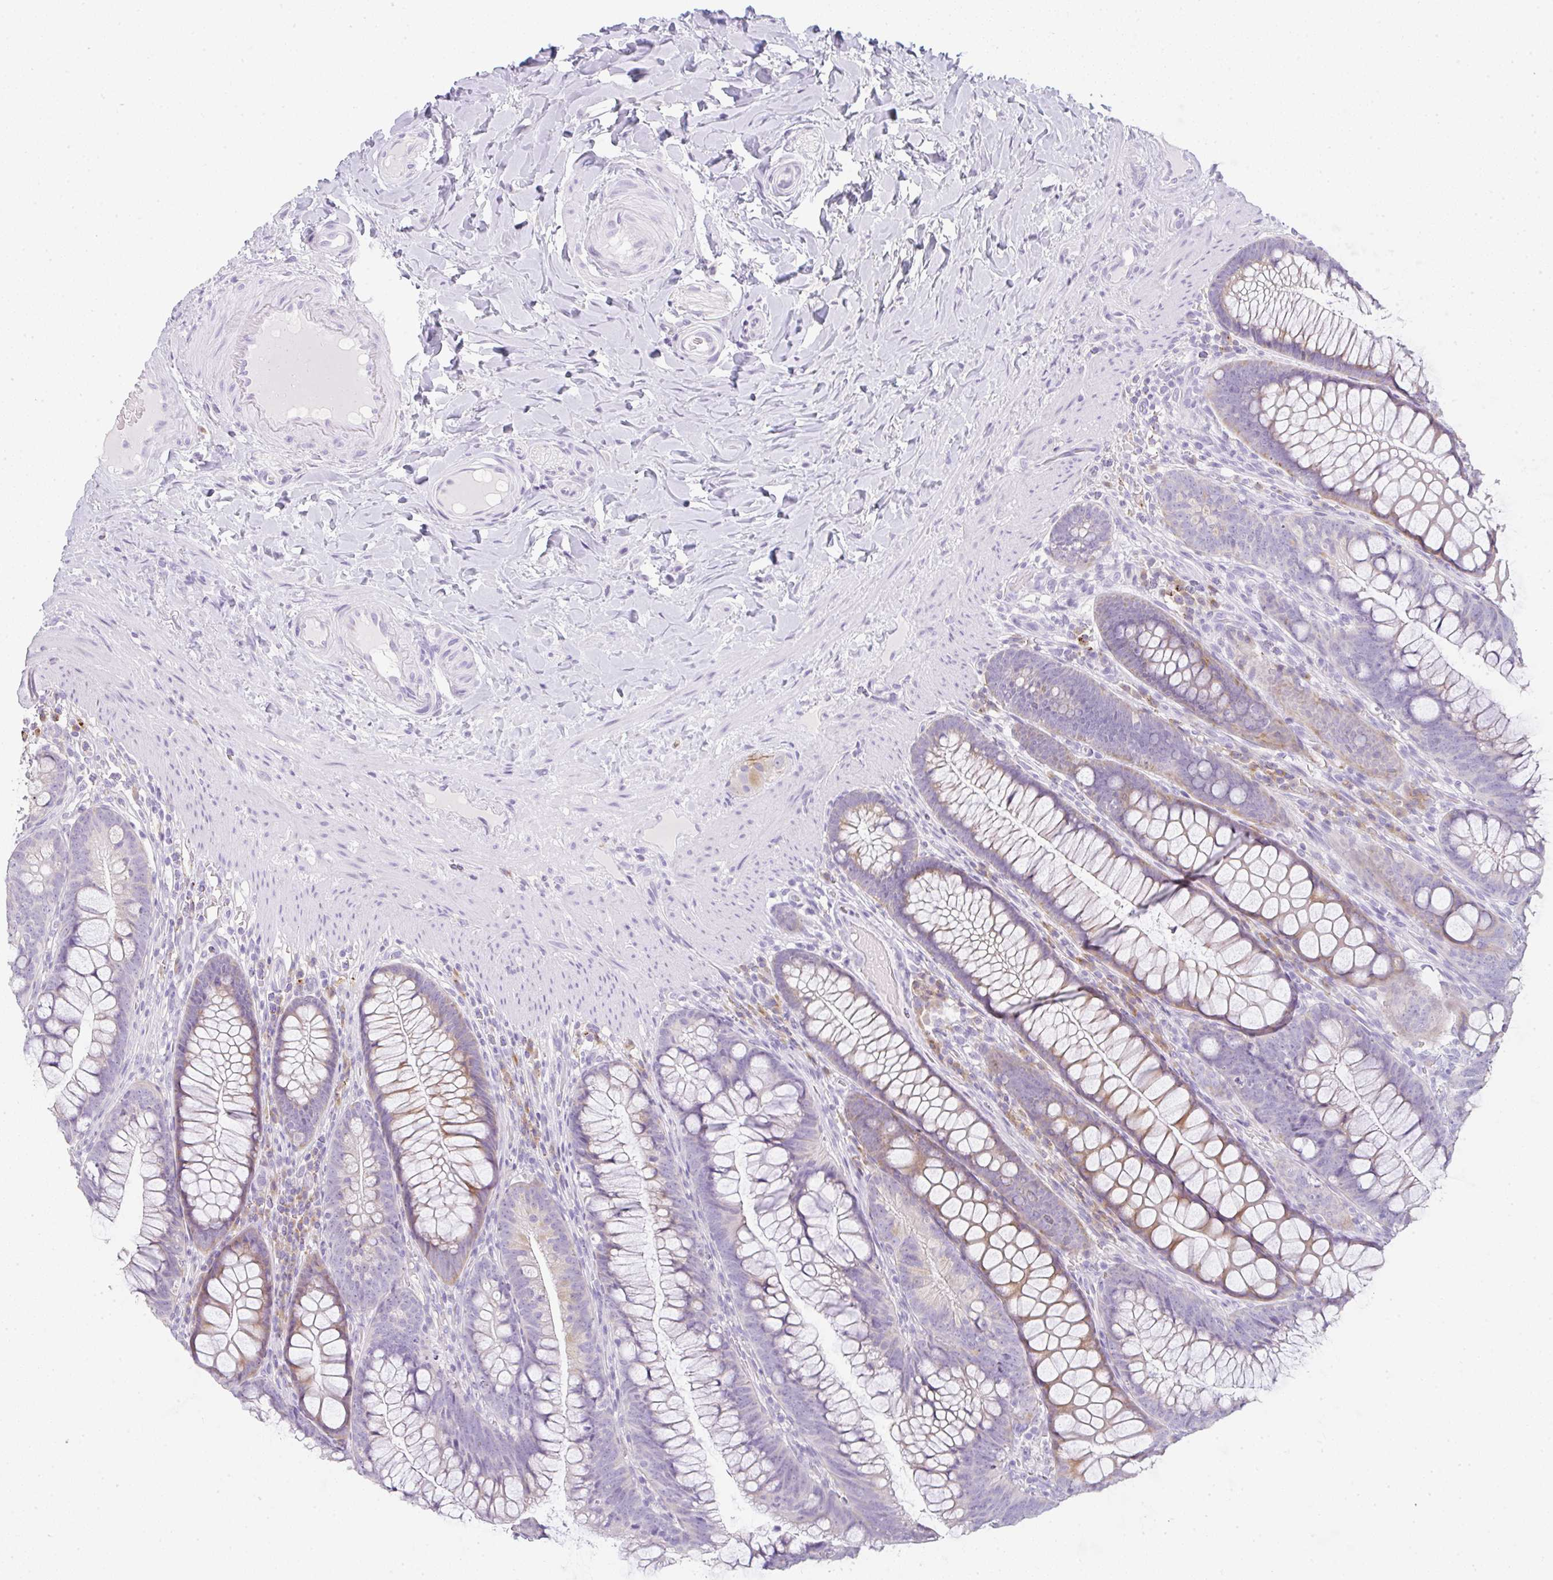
{"staining": {"intensity": "negative", "quantity": "none", "location": "none"}, "tissue": "colon", "cell_type": "Endothelial cells", "image_type": "normal", "snomed": [{"axis": "morphology", "description": "Normal tissue, NOS"}, {"axis": "morphology", "description": "Adenoma, NOS"}, {"axis": "topography", "description": "Soft tissue"}, {"axis": "topography", "description": "Colon"}], "caption": "Protein analysis of normal colon shows no significant positivity in endothelial cells. The staining is performed using DAB brown chromogen with nuclei counter-stained in using hematoxylin.", "gene": "LPAR4", "patient": {"sex": "male", "age": 47}}